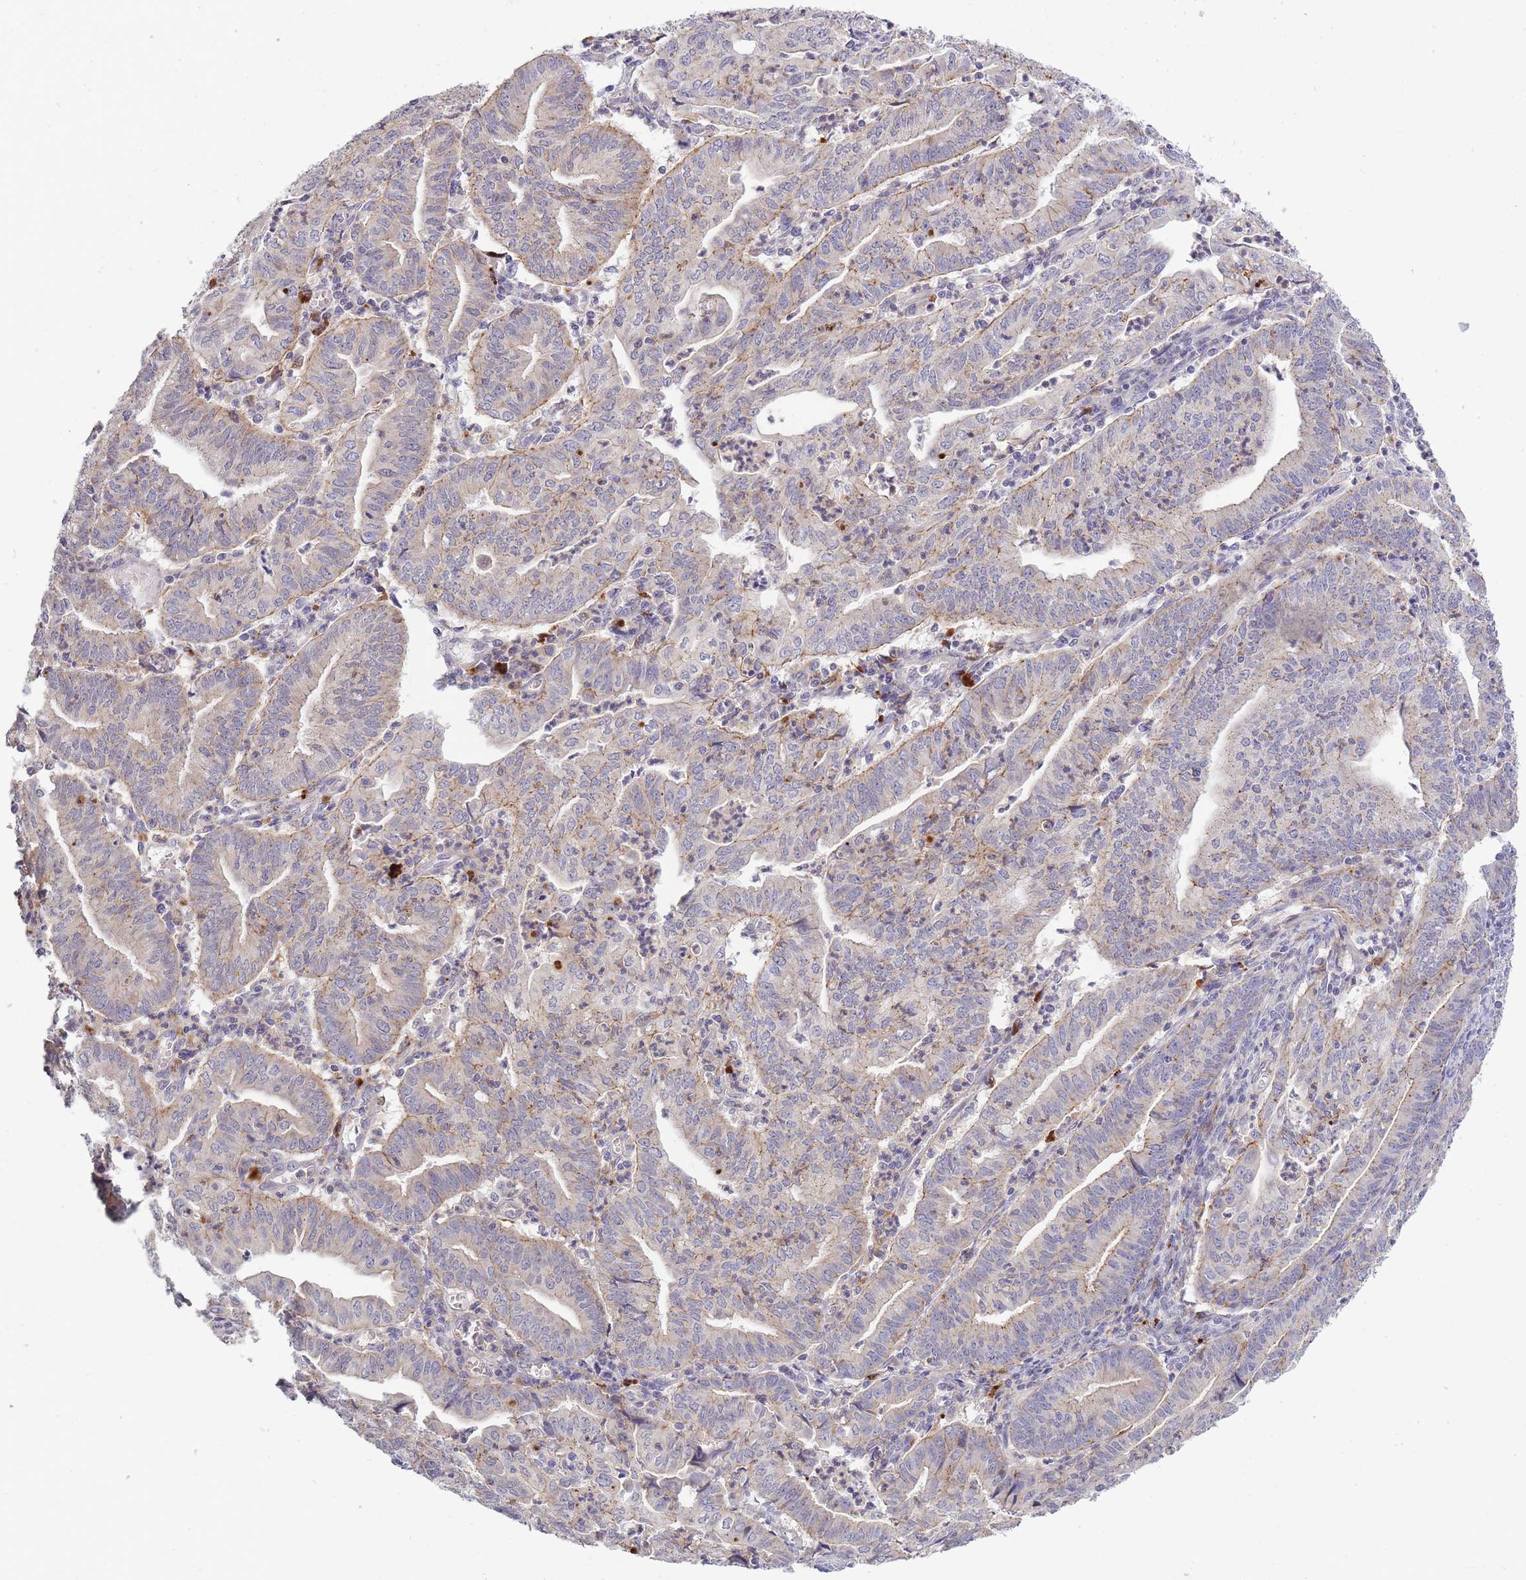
{"staining": {"intensity": "negative", "quantity": "none", "location": "none"}, "tissue": "endometrial cancer", "cell_type": "Tumor cells", "image_type": "cancer", "snomed": [{"axis": "morphology", "description": "Adenocarcinoma, NOS"}, {"axis": "topography", "description": "Endometrium"}], "caption": "Immunohistochemistry of endometrial adenocarcinoma reveals no expression in tumor cells.", "gene": "TRIM61", "patient": {"sex": "female", "age": 60}}